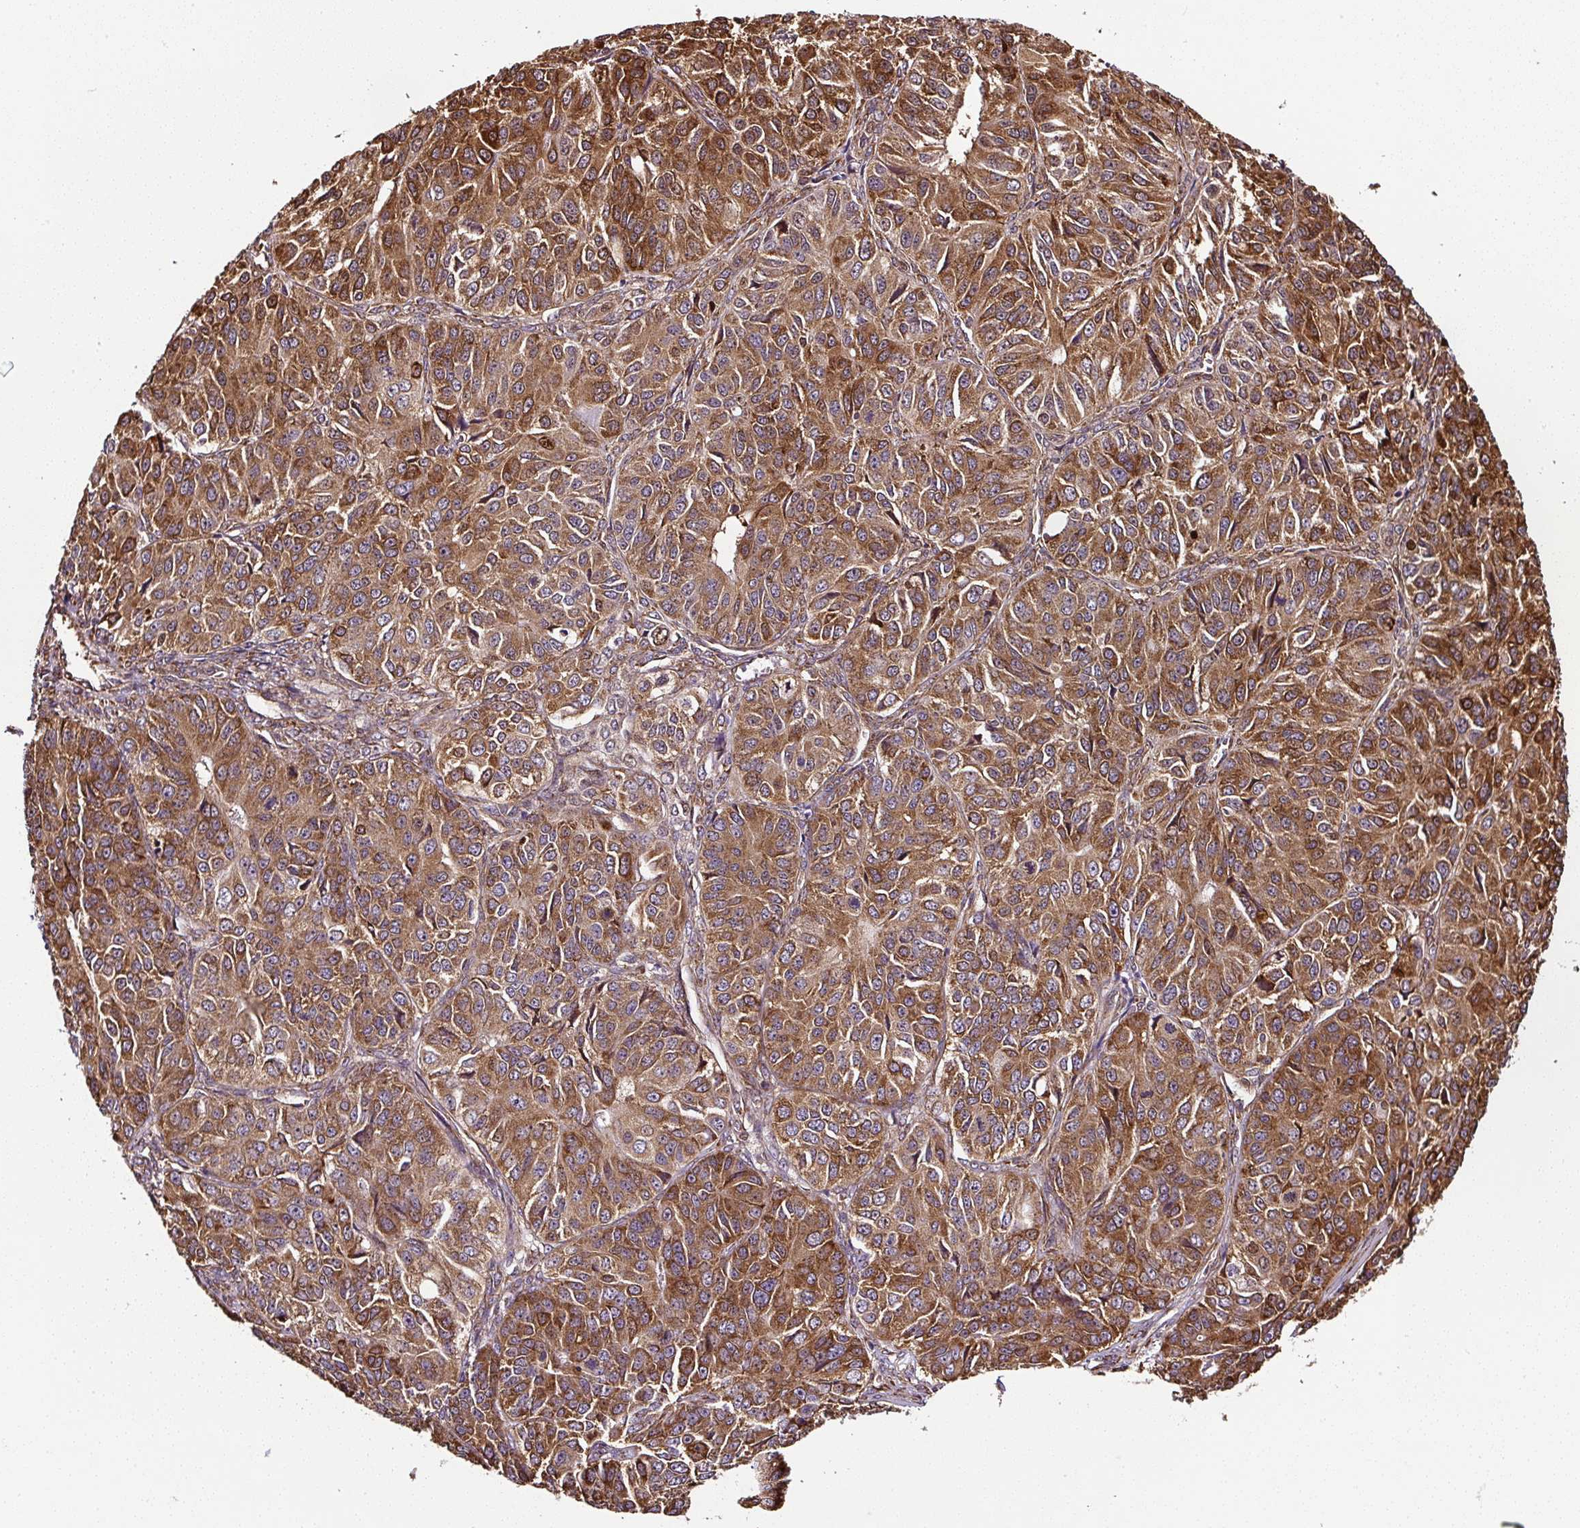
{"staining": {"intensity": "strong", "quantity": ">75%", "location": "cytoplasmic/membranous"}, "tissue": "ovarian cancer", "cell_type": "Tumor cells", "image_type": "cancer", "snomed": [{"axis": "morphology", "description": "Carcinoma, endometroid"}, {"axis": "topography", "description": "Ovary"}], "caption": "High-power microscopy captured an immunohistochemistry (IHC) image of ovarian endometroid carcinoma, revealing strong cytoplasmic/membranous positivity in approximately >75% of tumor cells.", "gene": "KDM4E", "patient": {"sex": "female", "age": 51}}